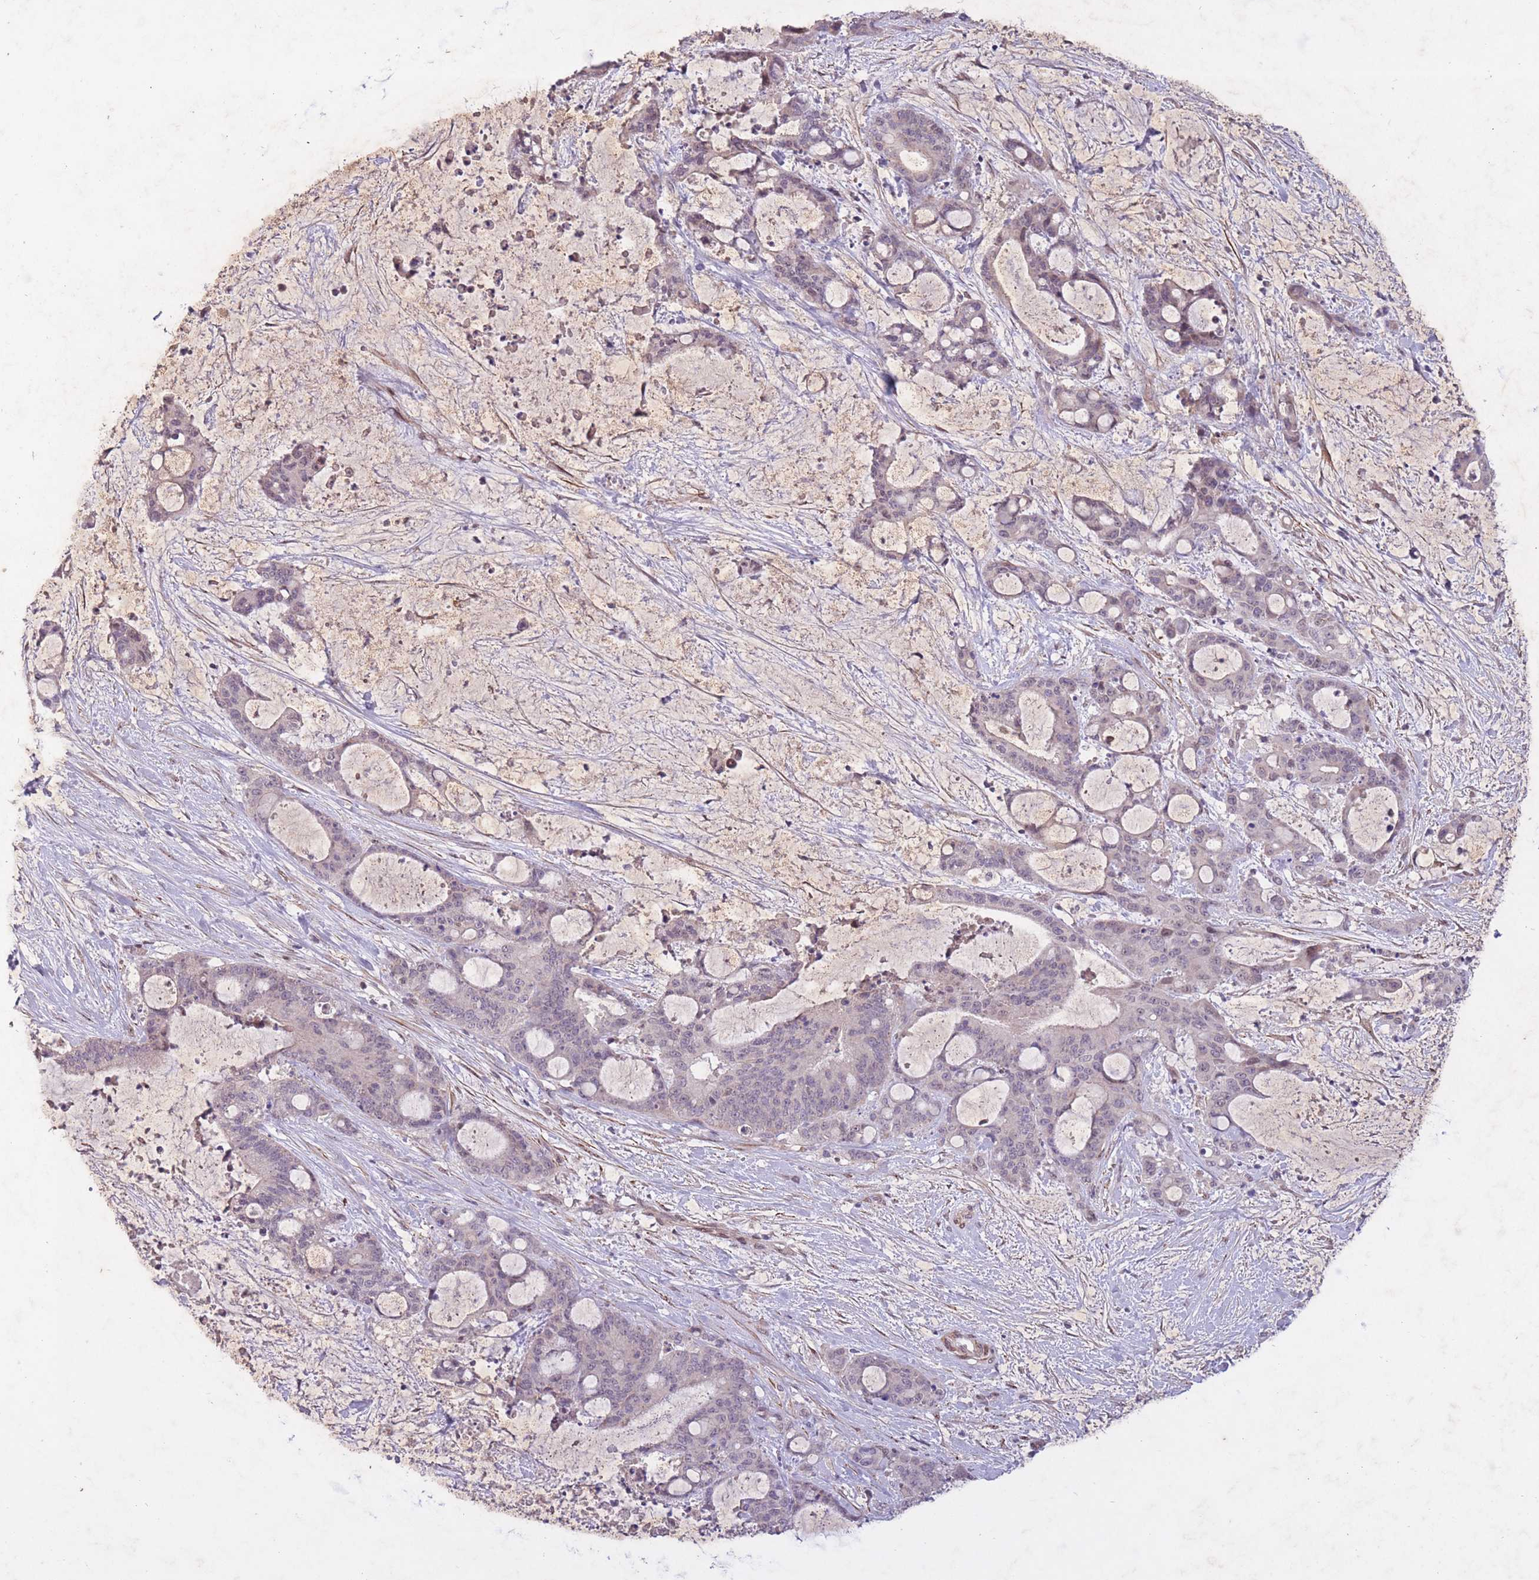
{"staining": {"intensity": "negative", "quantity": "none", "location": "none"}, "tissue": "liver cancer", "cell_type": "Tumor cells", "image_type": "cancer", "snomed": [{"axis": "morphology", "description": "Normal tissue, NOS"}, {"axis": "morphology", "description": "Cholangiocarcinoma"}, {"axis": "topography", "description": "Liver"}, {"axis": "topography", "description": "Peripheral nerve tissue"}], "caption": "High power microscopy photomicrograph of an IHC photomicrograph of liver cancer, revealing no significant expression in tumor cells.", "gene": "CBX6", "patient": {"sex": "female", "age": 73}}